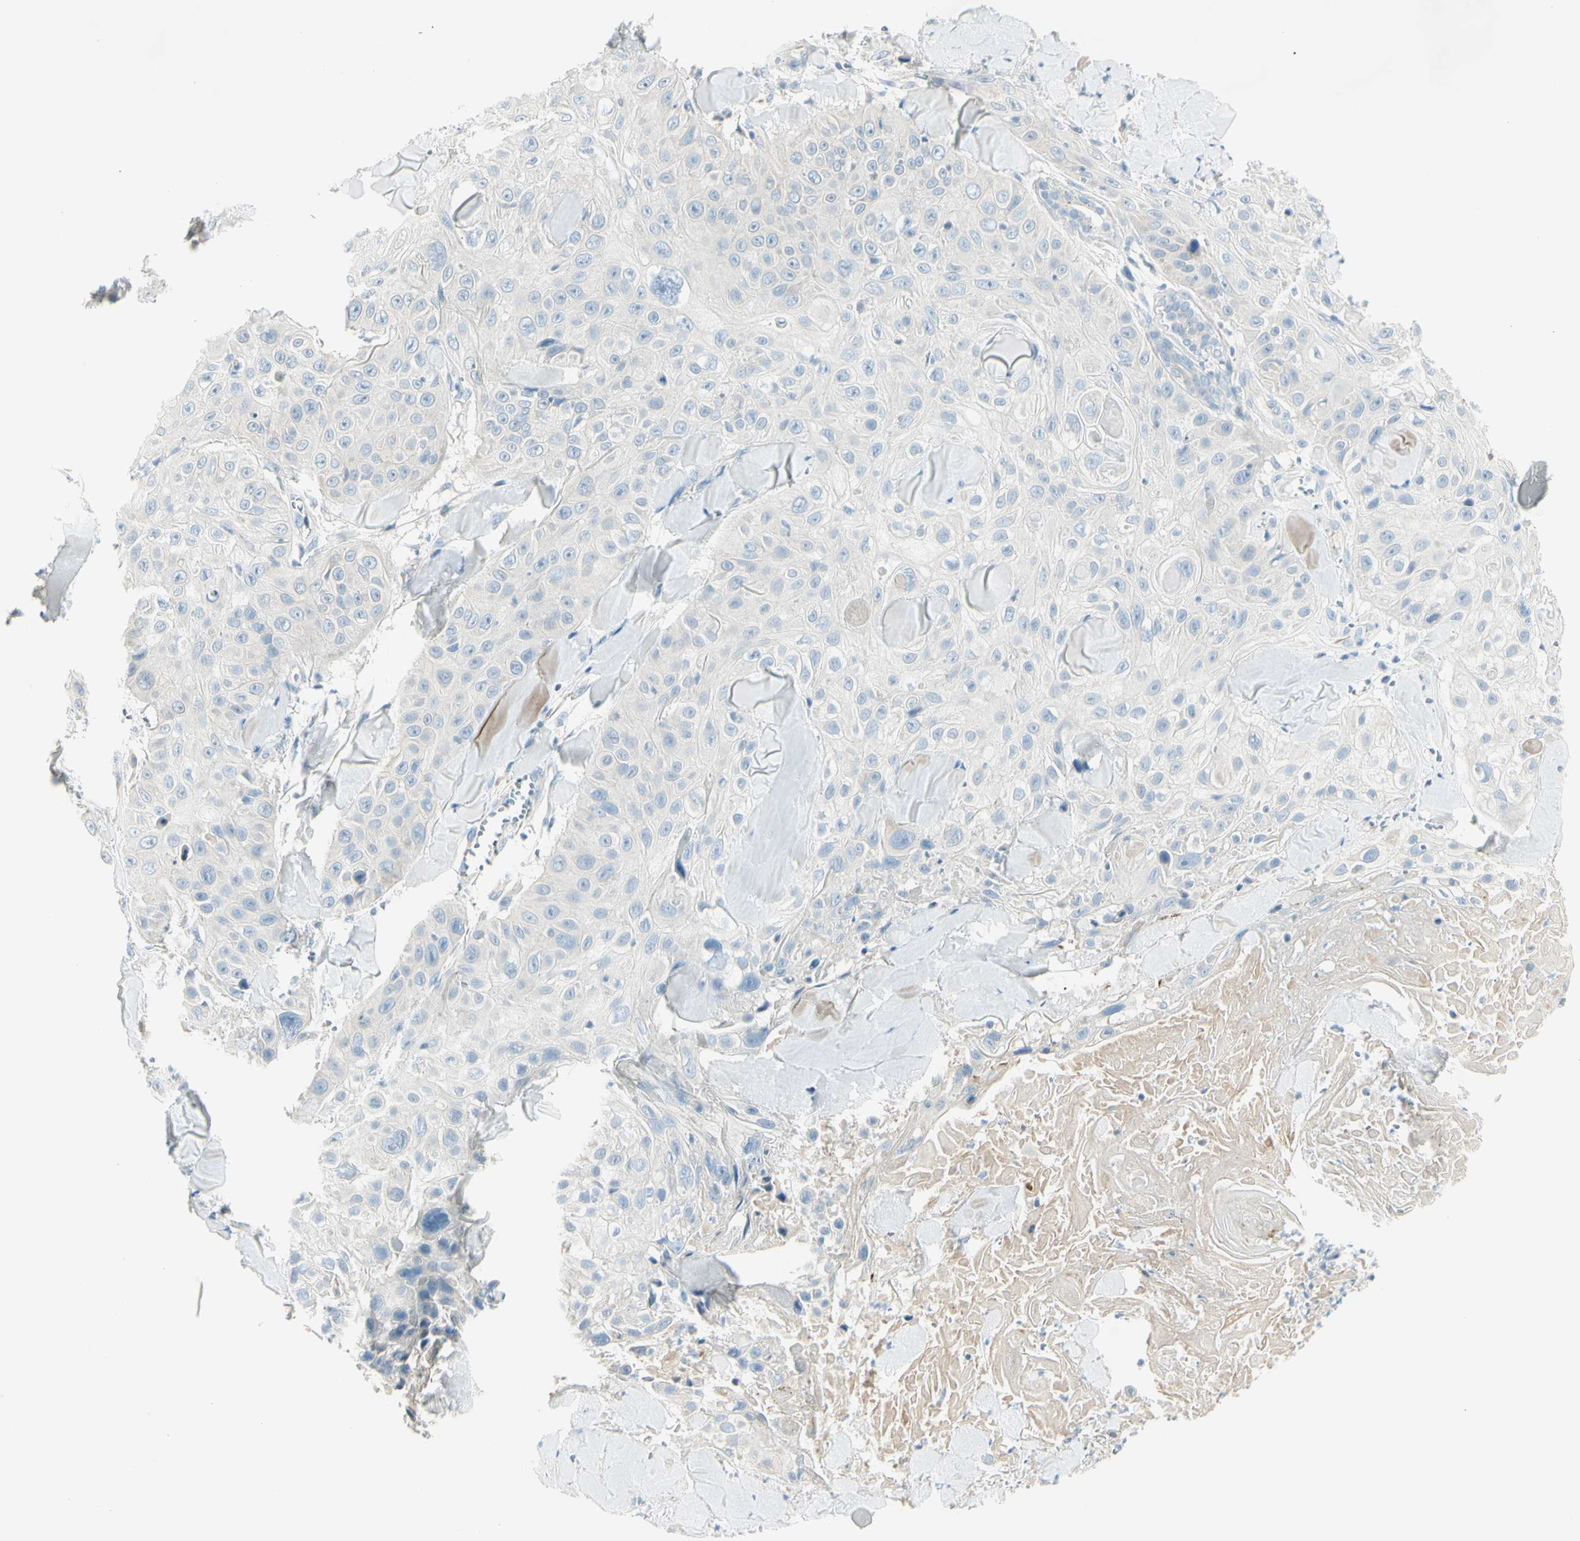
{"staining": {"intensity": "negative", "quantity": "none", "location": "none"}, "tissue": "skin cancer", "cell_type": "Tumor cells", "image_type": "cancer", "snomed": [{"axis": "morphology", "description": "Squamous cell carcinoma, NOS"}, {"axis": "topography", "description": "Skin"}], "caption": "Immunohistochemical staining of skin squamous cell carcinoma demonstrates no significant positivity in tumor cells. The staining was performed using DAB to visualize the protein expression in brown, while the nuclei were stained in blue with hematoxylin (Magnification: 20x).", "gene": "SLC6A15", "patient": {"sex": "male", "age": 86}}